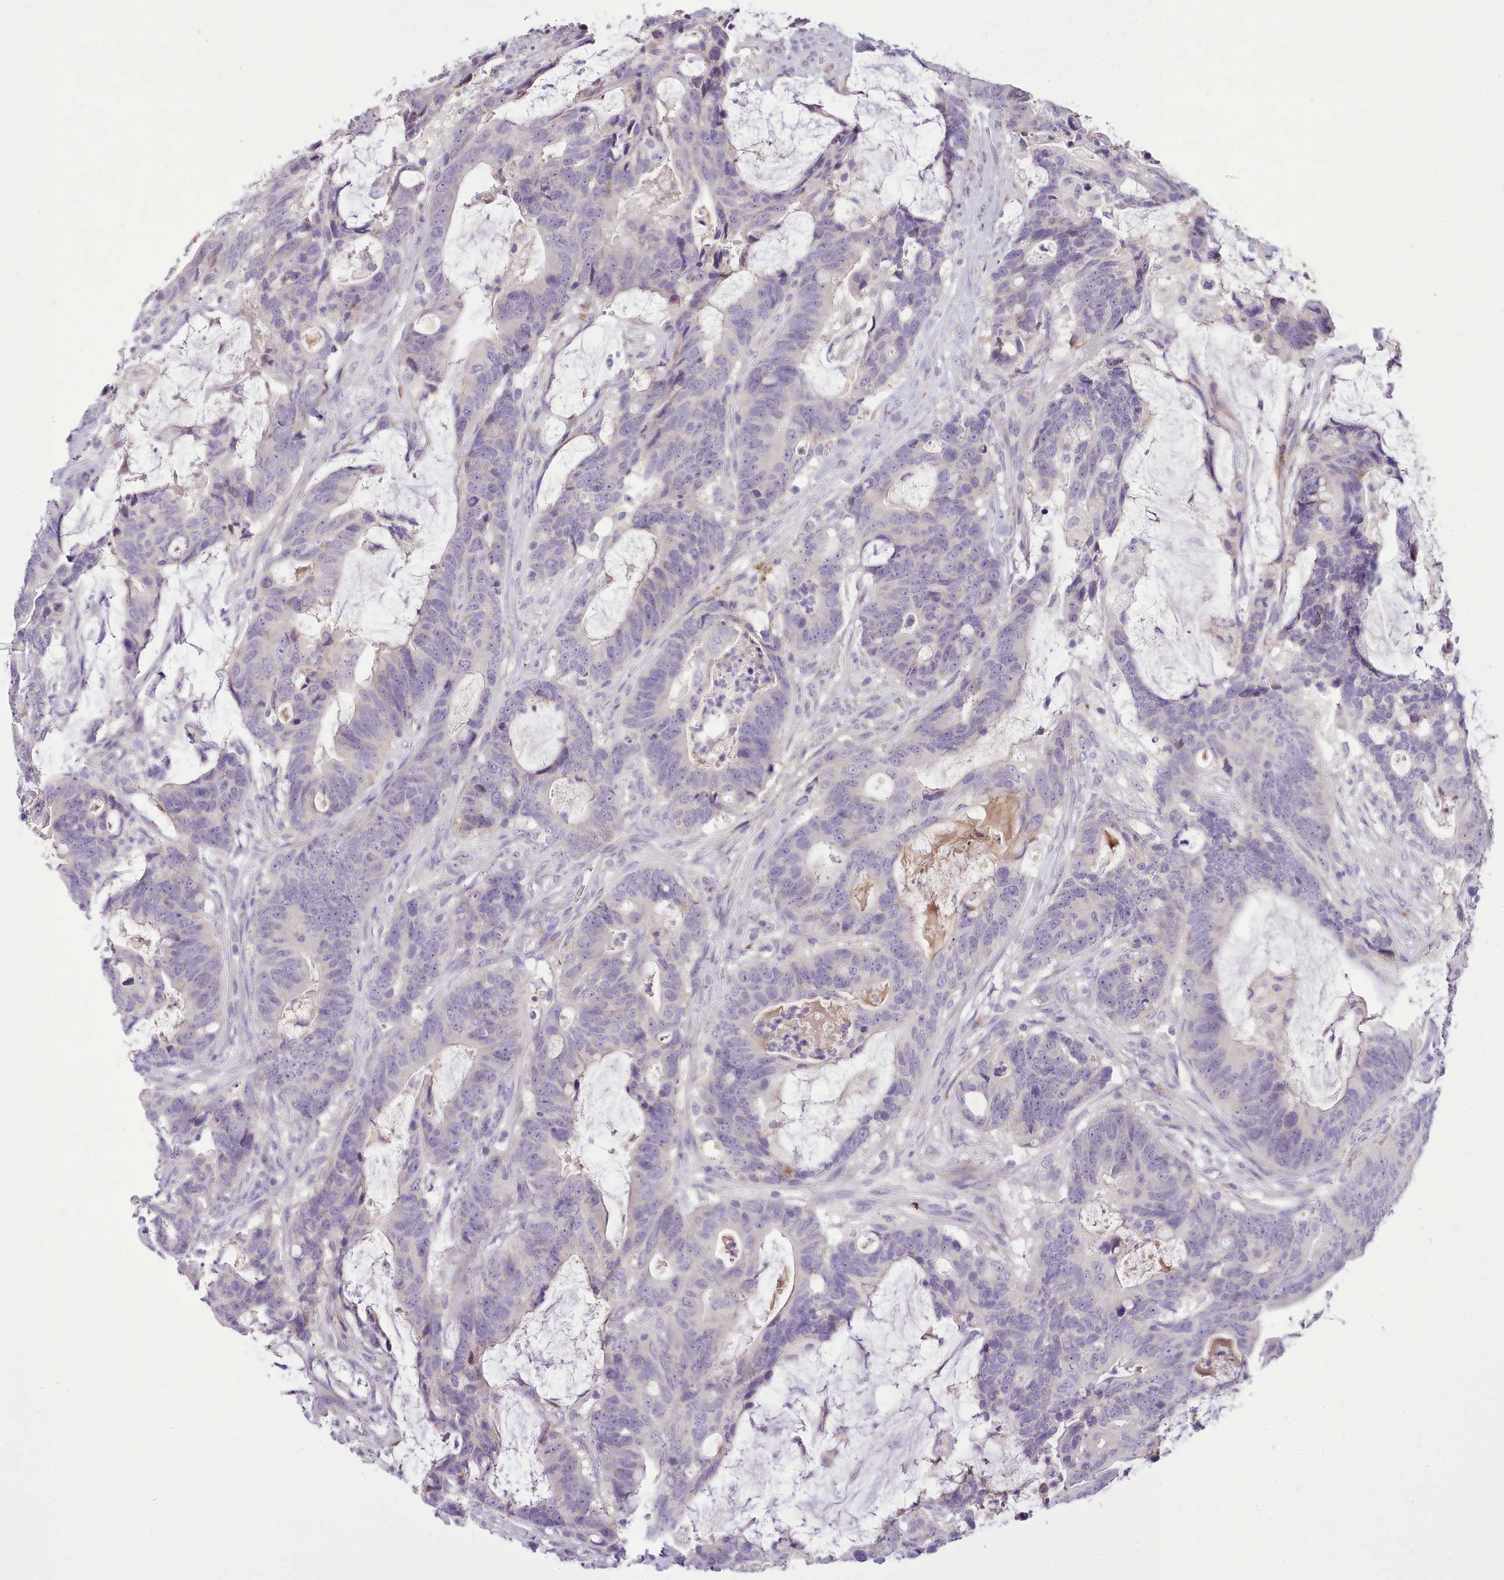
{"staining": {"intensity": "negative", "quantity": "none", "location": "none"}, "tissue": "colorectal cancer", "cell_type": "Tumor cells", "image_type": "cancer", "snomed": [{"axis": "morphology", "description": "Adenocarcinoma, NOS"}, {"axis": "topography", "description": "Colon"}], "caption": "Colorectal cancer stained for a protein using IHC demonstrates no expression tumor cells.", "gene": "FAM83E", "patient": {"sex": "female", "age": 82}}